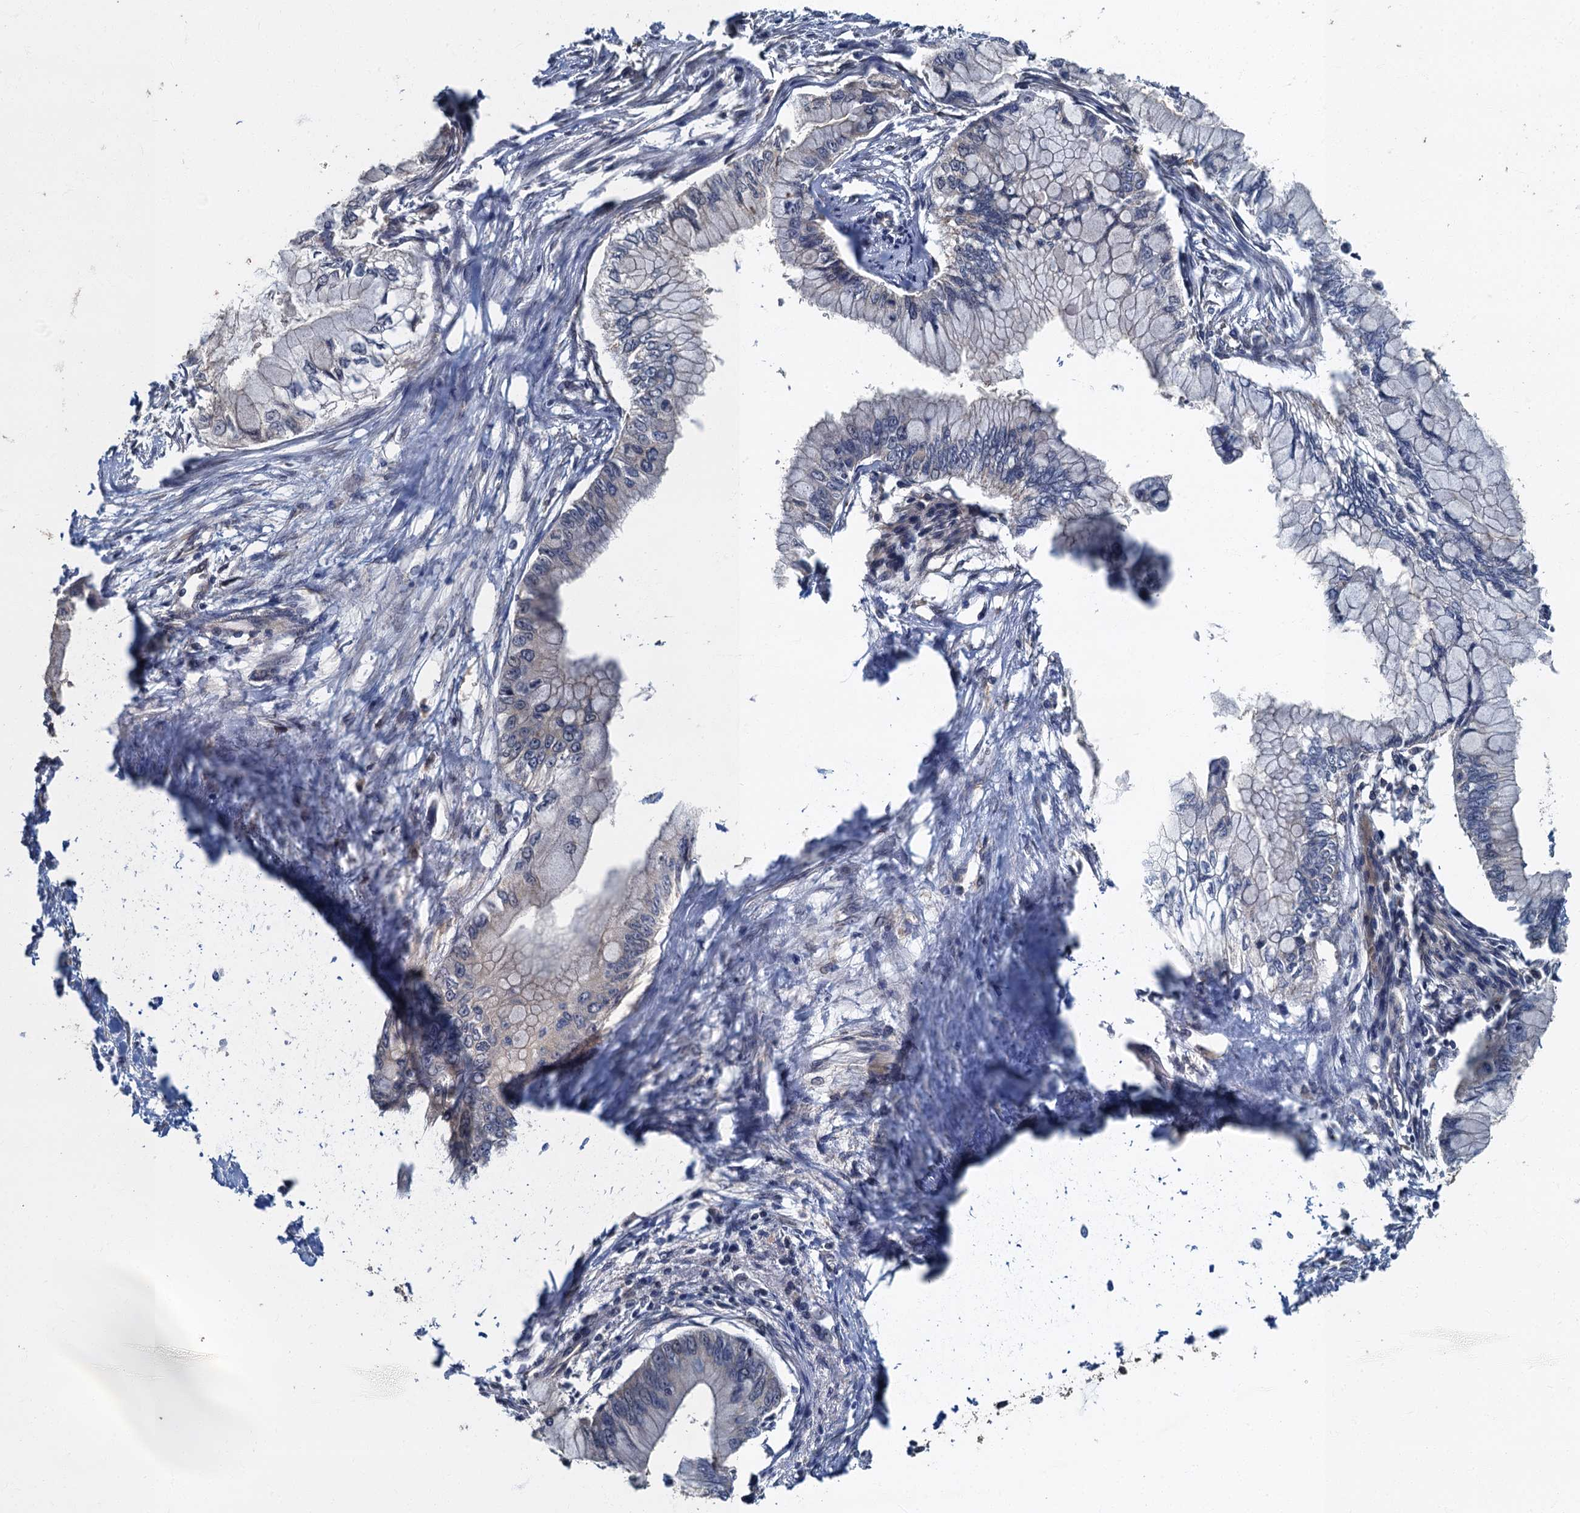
{"staining": {"intensity": "negative", "quantity": "none", "location": "none"}, "tissue": "pancreatic cancer", "cell_type": "Tumor cells", "image_type": "cancer", "snomed": [{"axis": "morphology", "description": "Adenocarcinoma, NOS"}, {"axis": "topography", "description": "Pancreas"}], "caption": "Tumor cells show no significant protein expression in adenocarcinoma (pancreatic).", "gene": "TBCK", "patient": {"sex": "male", "age": 48}}